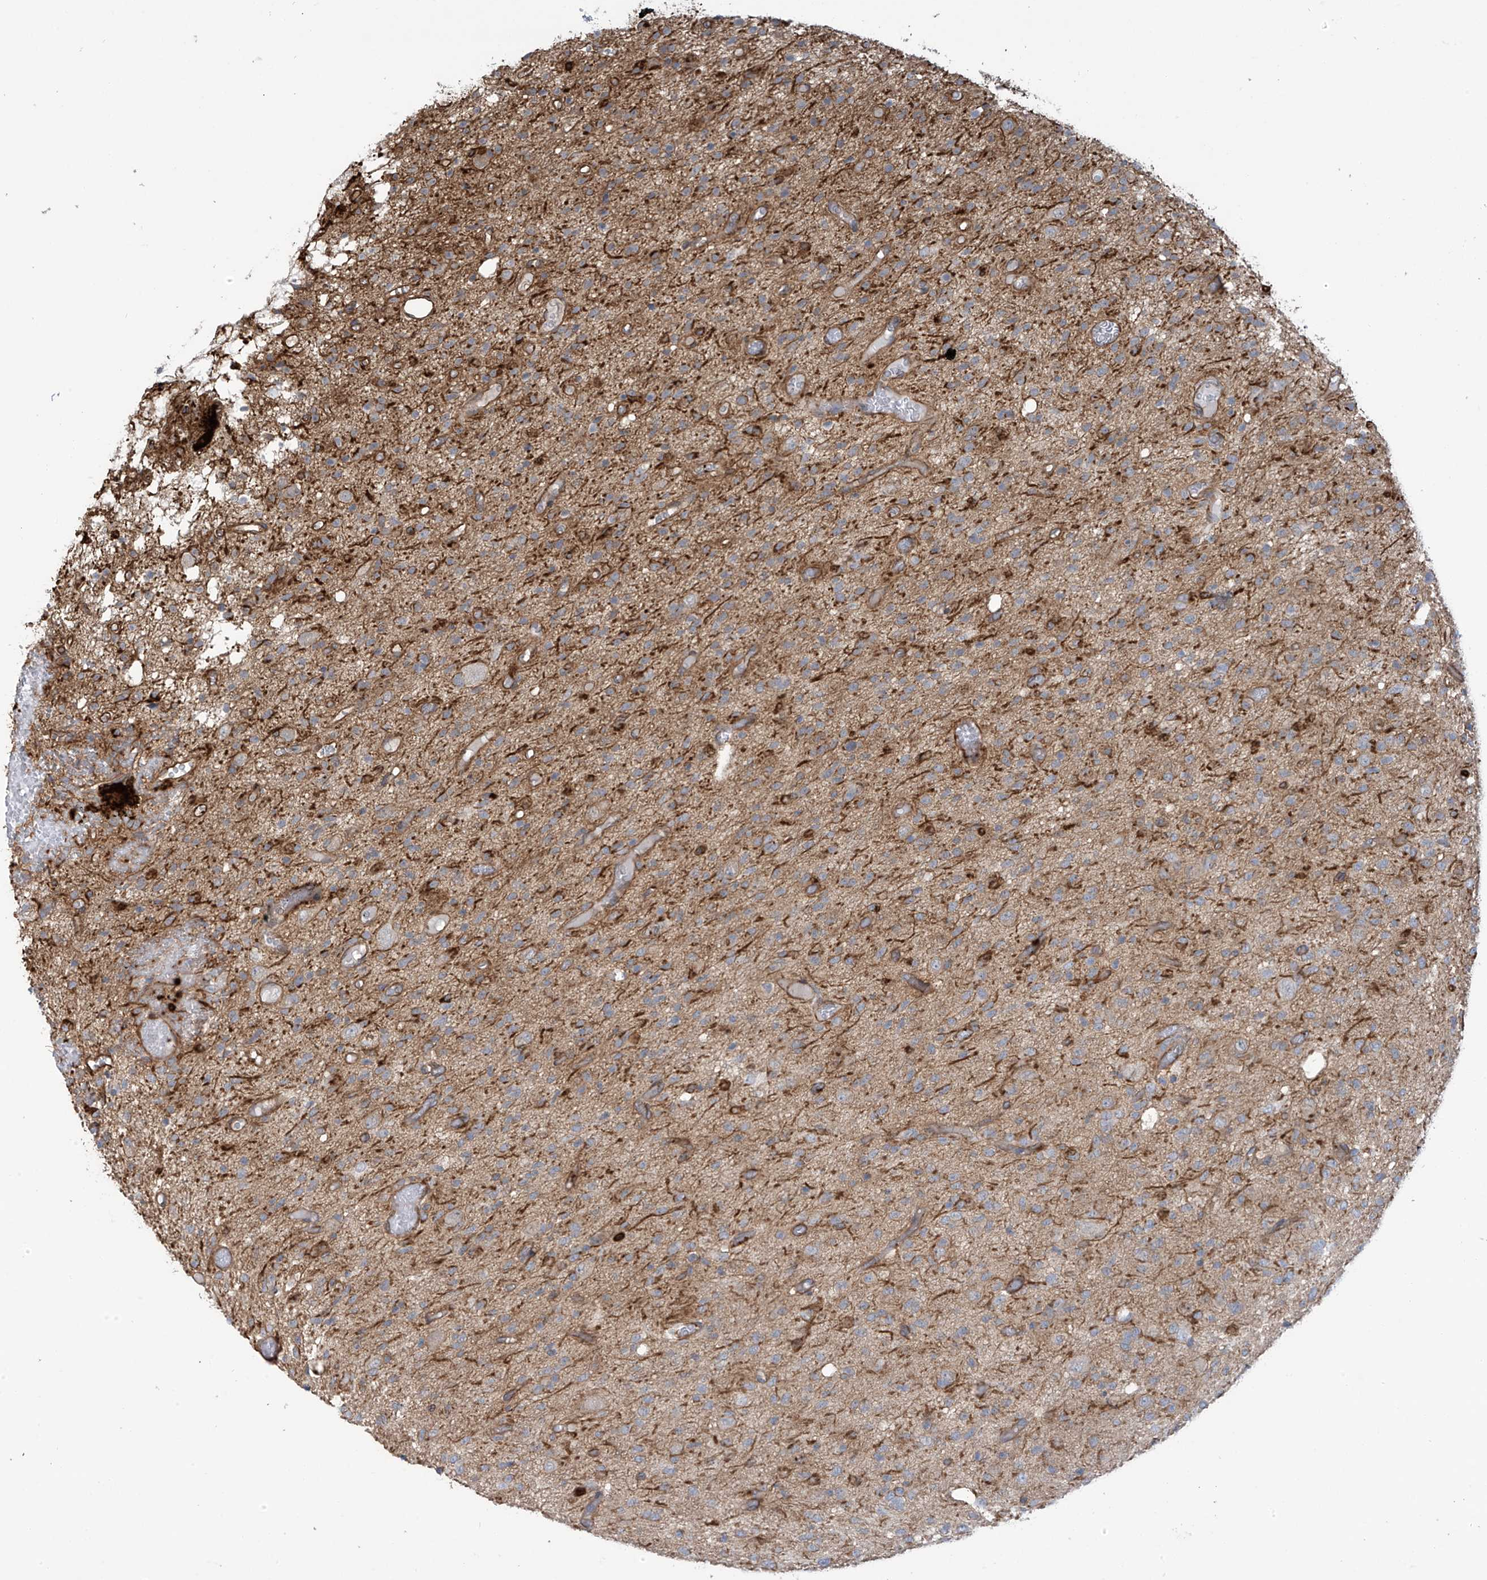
{"staining": {"intensity": "moderate", "quantity": "25%-75%", "location": "cytoplasmic/membranous"}, "tissue": "glioma", "cell_type": "Tumor cells", "image_type": "cancer", "snomed": [{"axis": "morphology", "description": "Glioma, malignant, High grade"}, {"axis": "topography", "description": "Brain"}], "caption": "Tumor cells display medium levels of moderate cytoplasmic/membranous staining in about 25%-75% of cells in human malignant high-grade glioma.", "gene": "SLC9A2", "patient": {"sex": "female", "age": 59}}